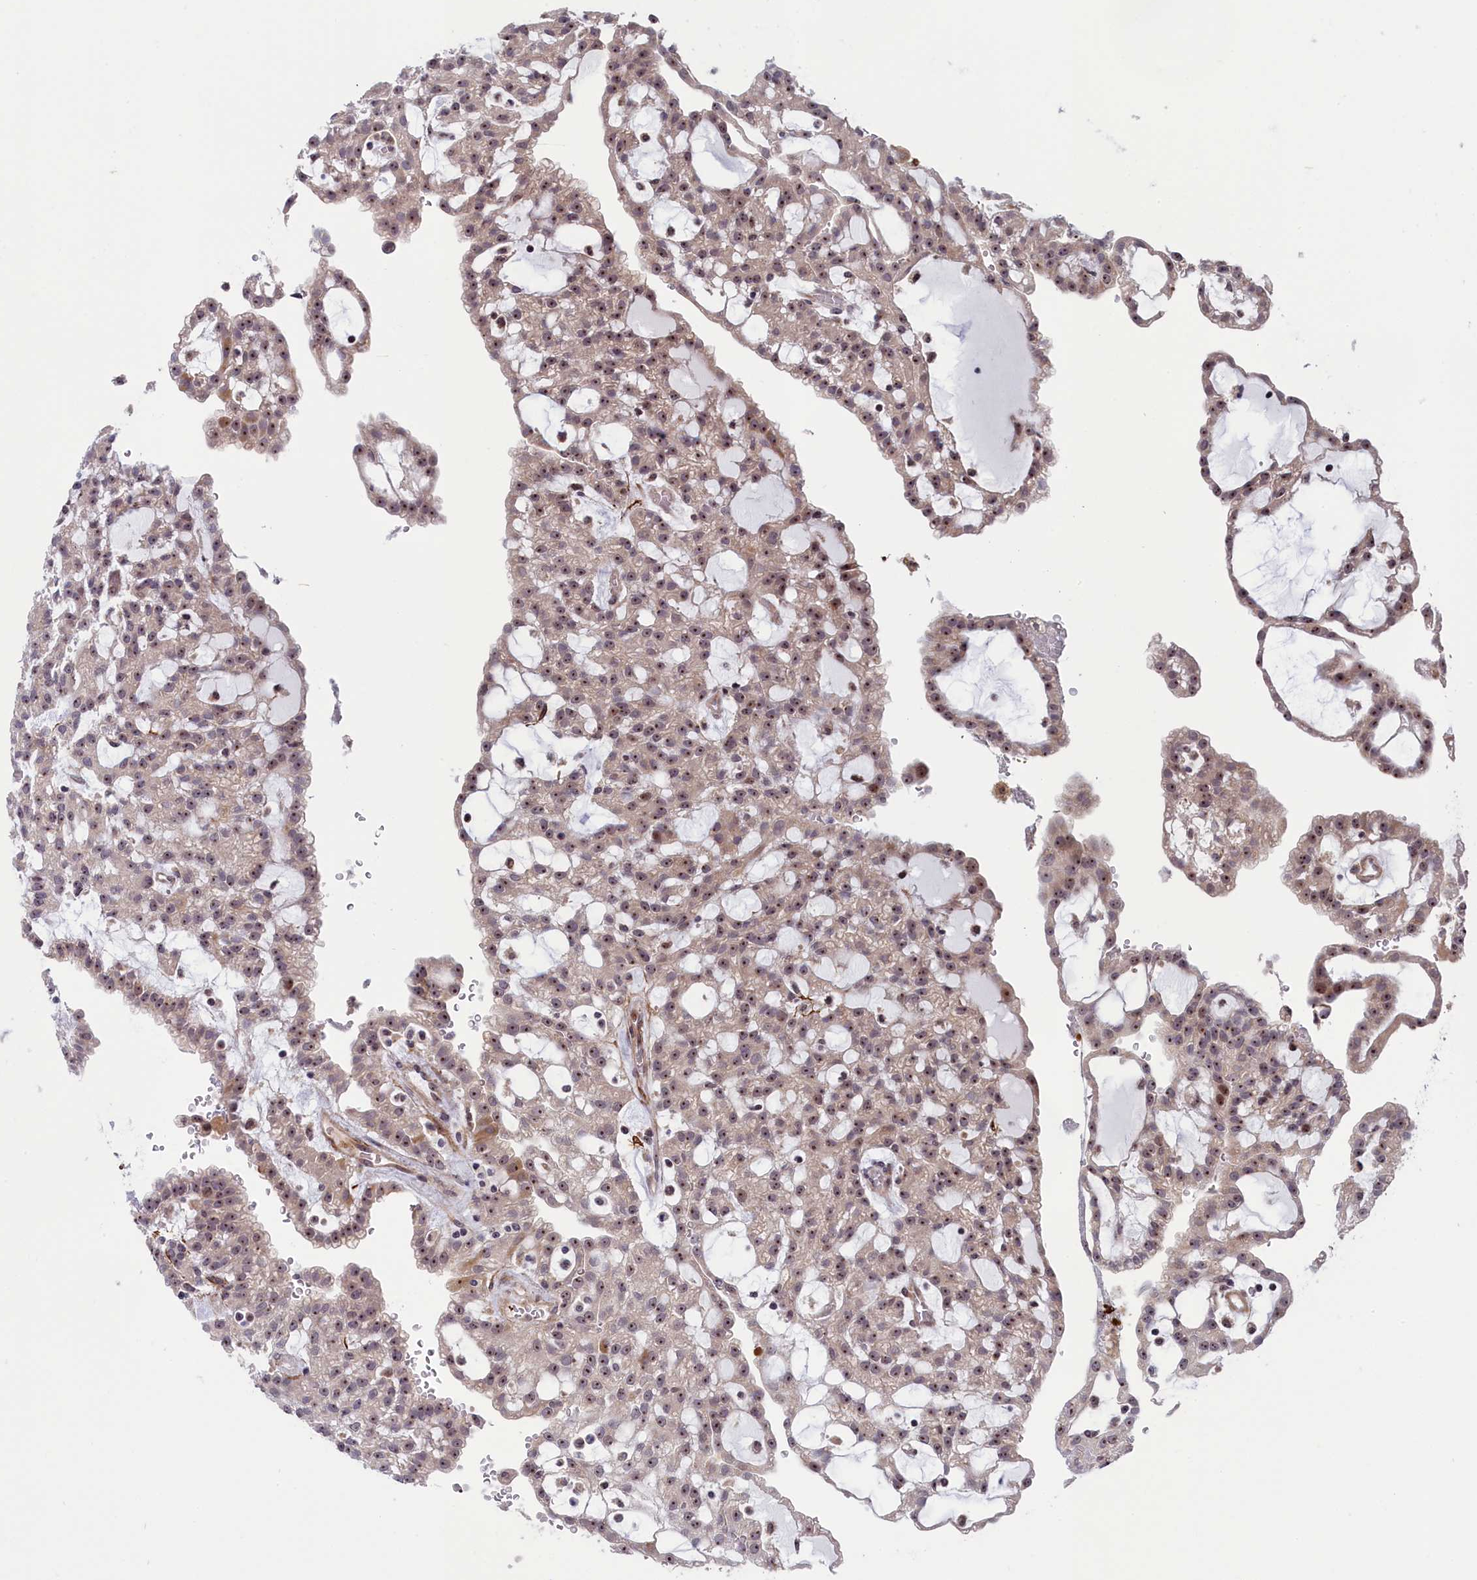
{"staining": {"intensity": "moderate", "quantity": ">75%", "location": "nuclear"}, "tissue": "renal cancer", "cell_type": "Tumor cells", "image_type": "cancer", "snomed": [{"axis": "morphology", "description": "Adenocarcinoma, NOS"}, {"axis": "topography", "description": "Kidney"}], "caption": "A high-resolution micrograph shows IHC staining of renal adenocarcinoma, which shows moderate nuclear positivity in about >75% of tumor cells. (brown staining indicates protein expression, while blue staining denotes nuclei).", "gene": "PPAN", "patient": {"sex": "male", "age": 63}}